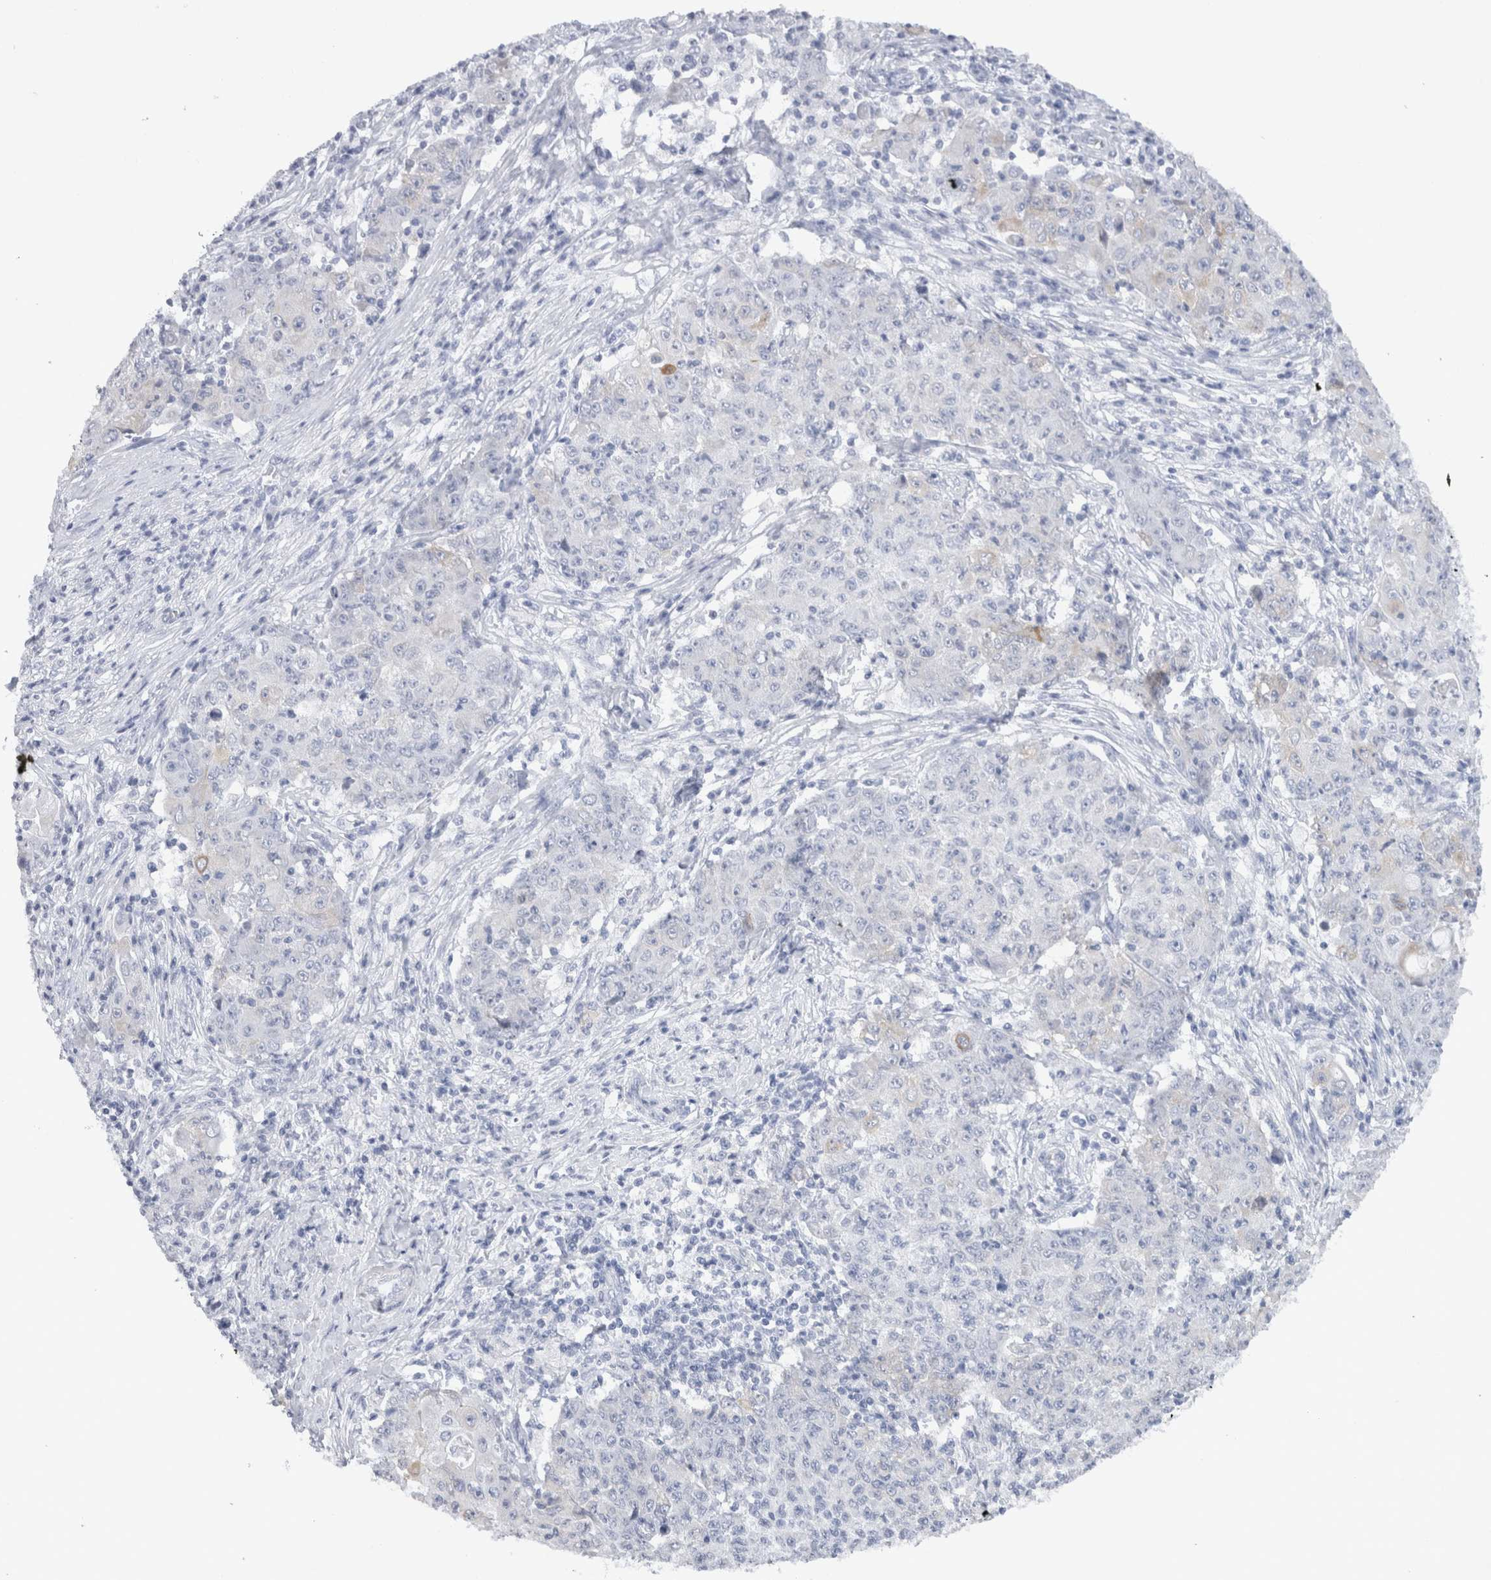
{"staining": {"intensity": "negative", "quantity": "none", "location": "none"}, "tissue": "ovarian cancer", "cell_type": "Tumor cells", "image_type": "cancer", "snomed": [{"axis": "morphology", "description": "Carcinoma, endometroid"}, {"axis": "topography", "description": "Ovary"}], "caption": "Tumor cells are negative for protein expression in human ovarian cancer.", "gene": "C9orf50", "patient": {"sex": "female", "age": 42}}